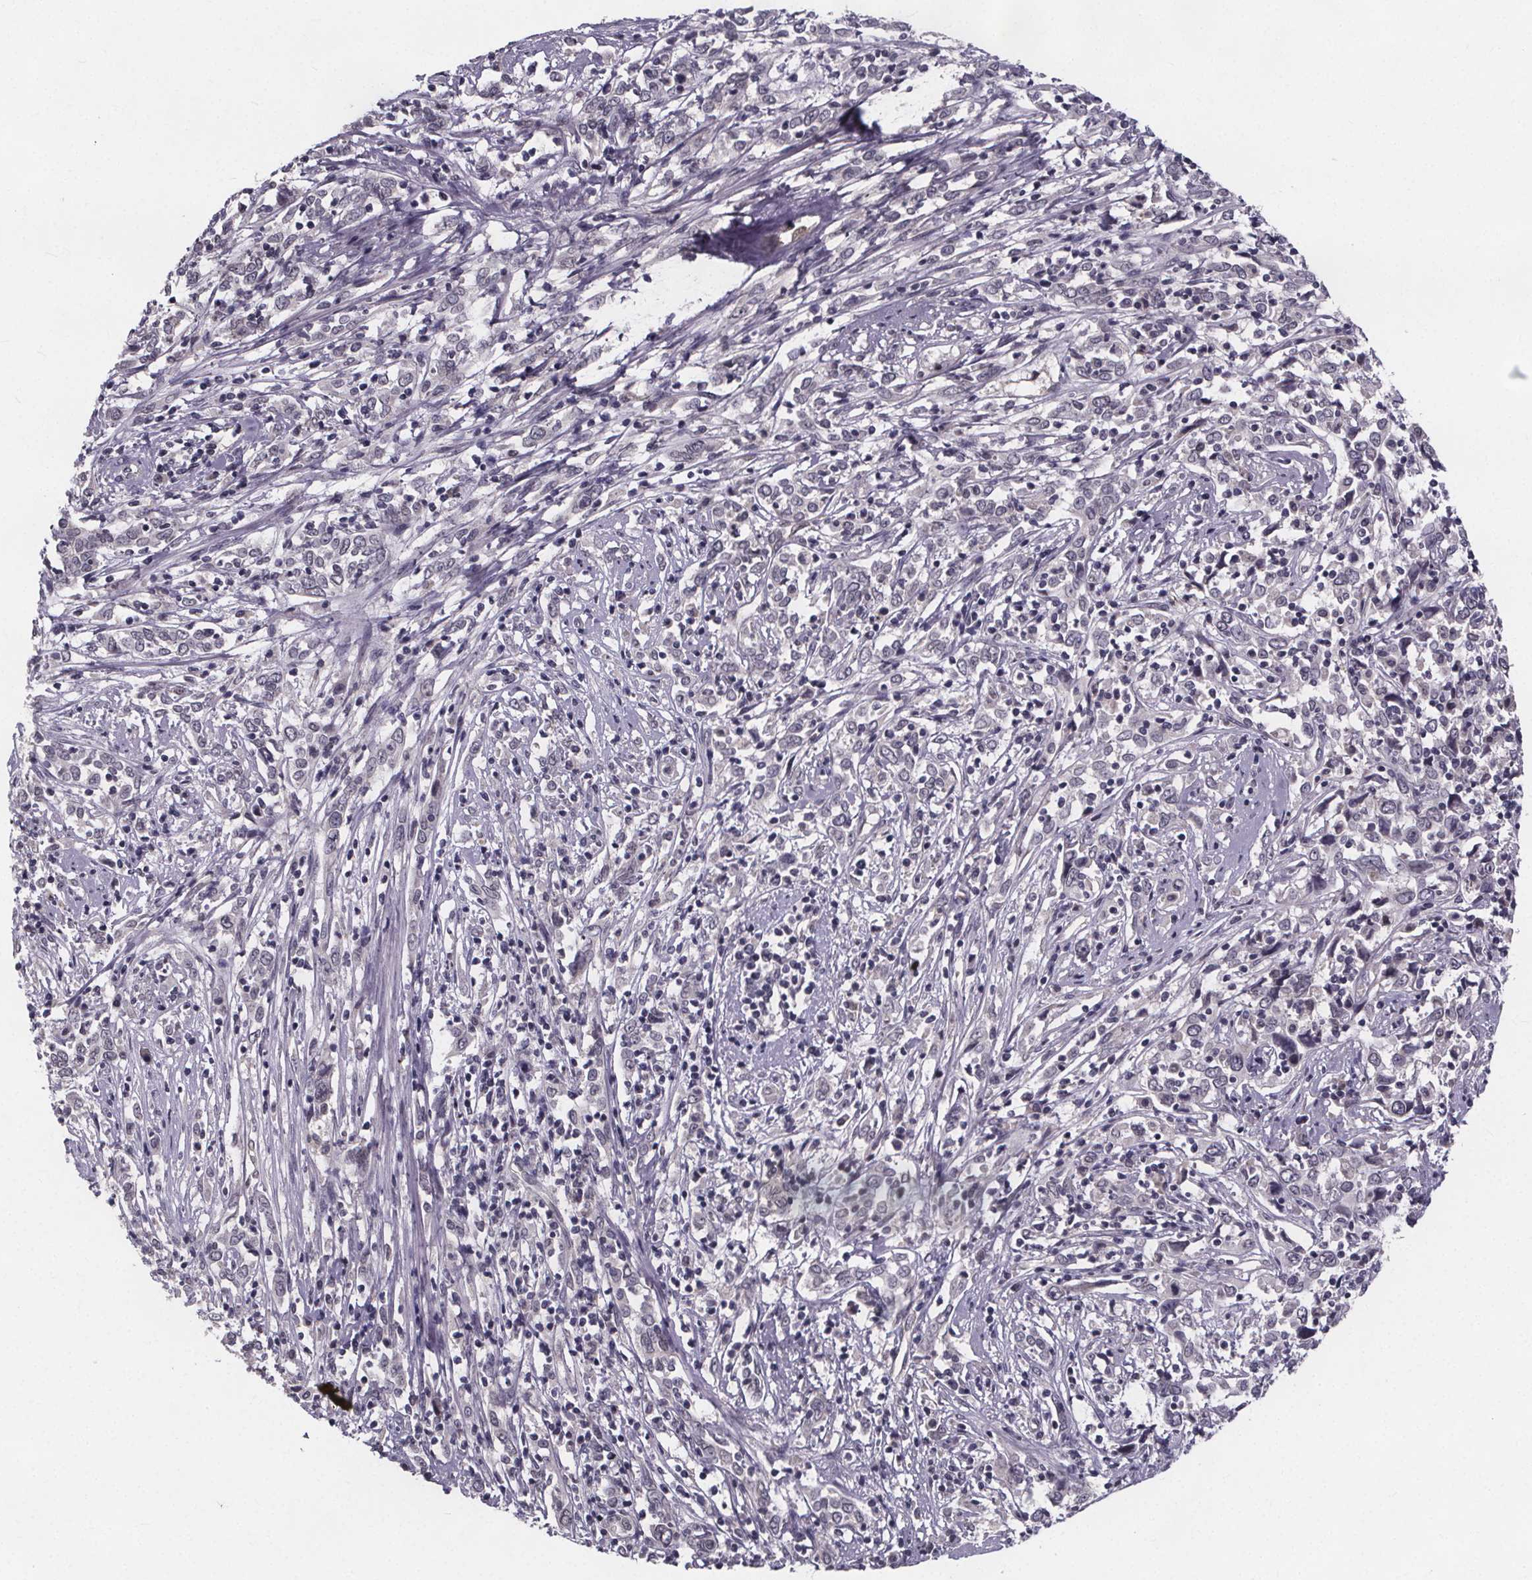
{"staining": {"intensity": "negative", "quantity": "none", "location": "none"}, "tissue": "cervical cancer", "cell_type": "Tumor cells", "image_type": "cancer", "snomed": [{"axis": "morphology", "description": "Adenocarcinoma, NOS"}, {"axis": "topography", "description": "Cervix"}], "caption": "Immunohistochemistry photomicrograph of neoplastic tissue: human adenocarcinoma (cervical) stained with DAB (3,3'-diaminobenzidine) reveals no significant protein staining in tumor cells. (Brightfield microscopy of DAB immunohistochemistry at high magnification).", "gene": "FAM181B", "patient": {"sex": "female", "age": 40}}